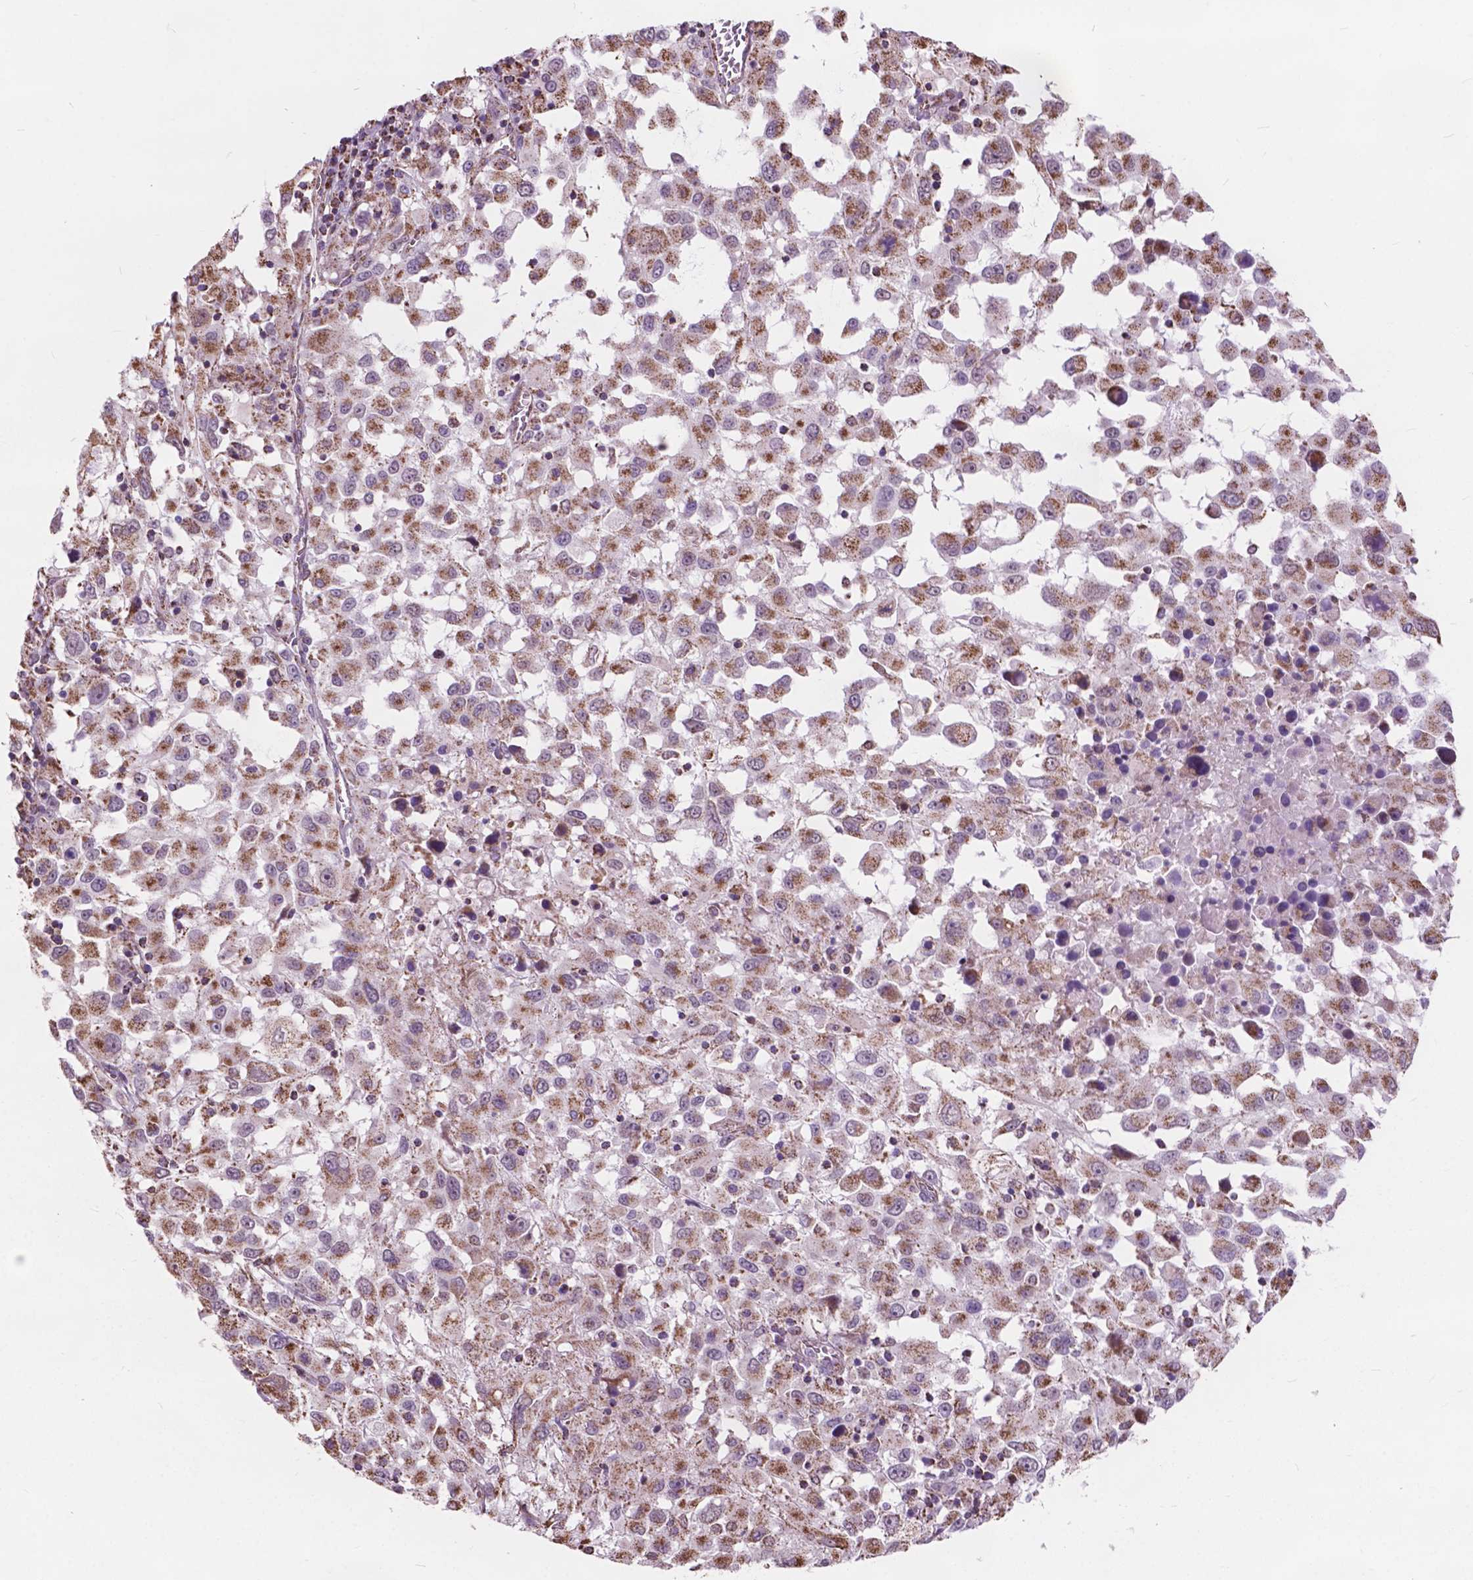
{"staining": {"intensity": "moderate", "quantity": ">75%", "location": "cytoplasmic/membranous"}, "tissue": "melanoma", "cell_type": "Tumor cells", "image_type": "cancer", "snomed": [{"axis": "morphology", "description": "Malignant melanoma, Metastatic site"}, {"axis": "topography", "description": "Soft tissue"}], "caption": "Tumor cells demonstrate medium levels of moderate cytoplasmic/membranous positivity in approximately >75% of cells in malignant melanoma (metastatic site). (Brightfield microscopy of DAB IHC at high magnification).", "gene": "SCOC", "patient": {"sex": "male", "age": 50}}